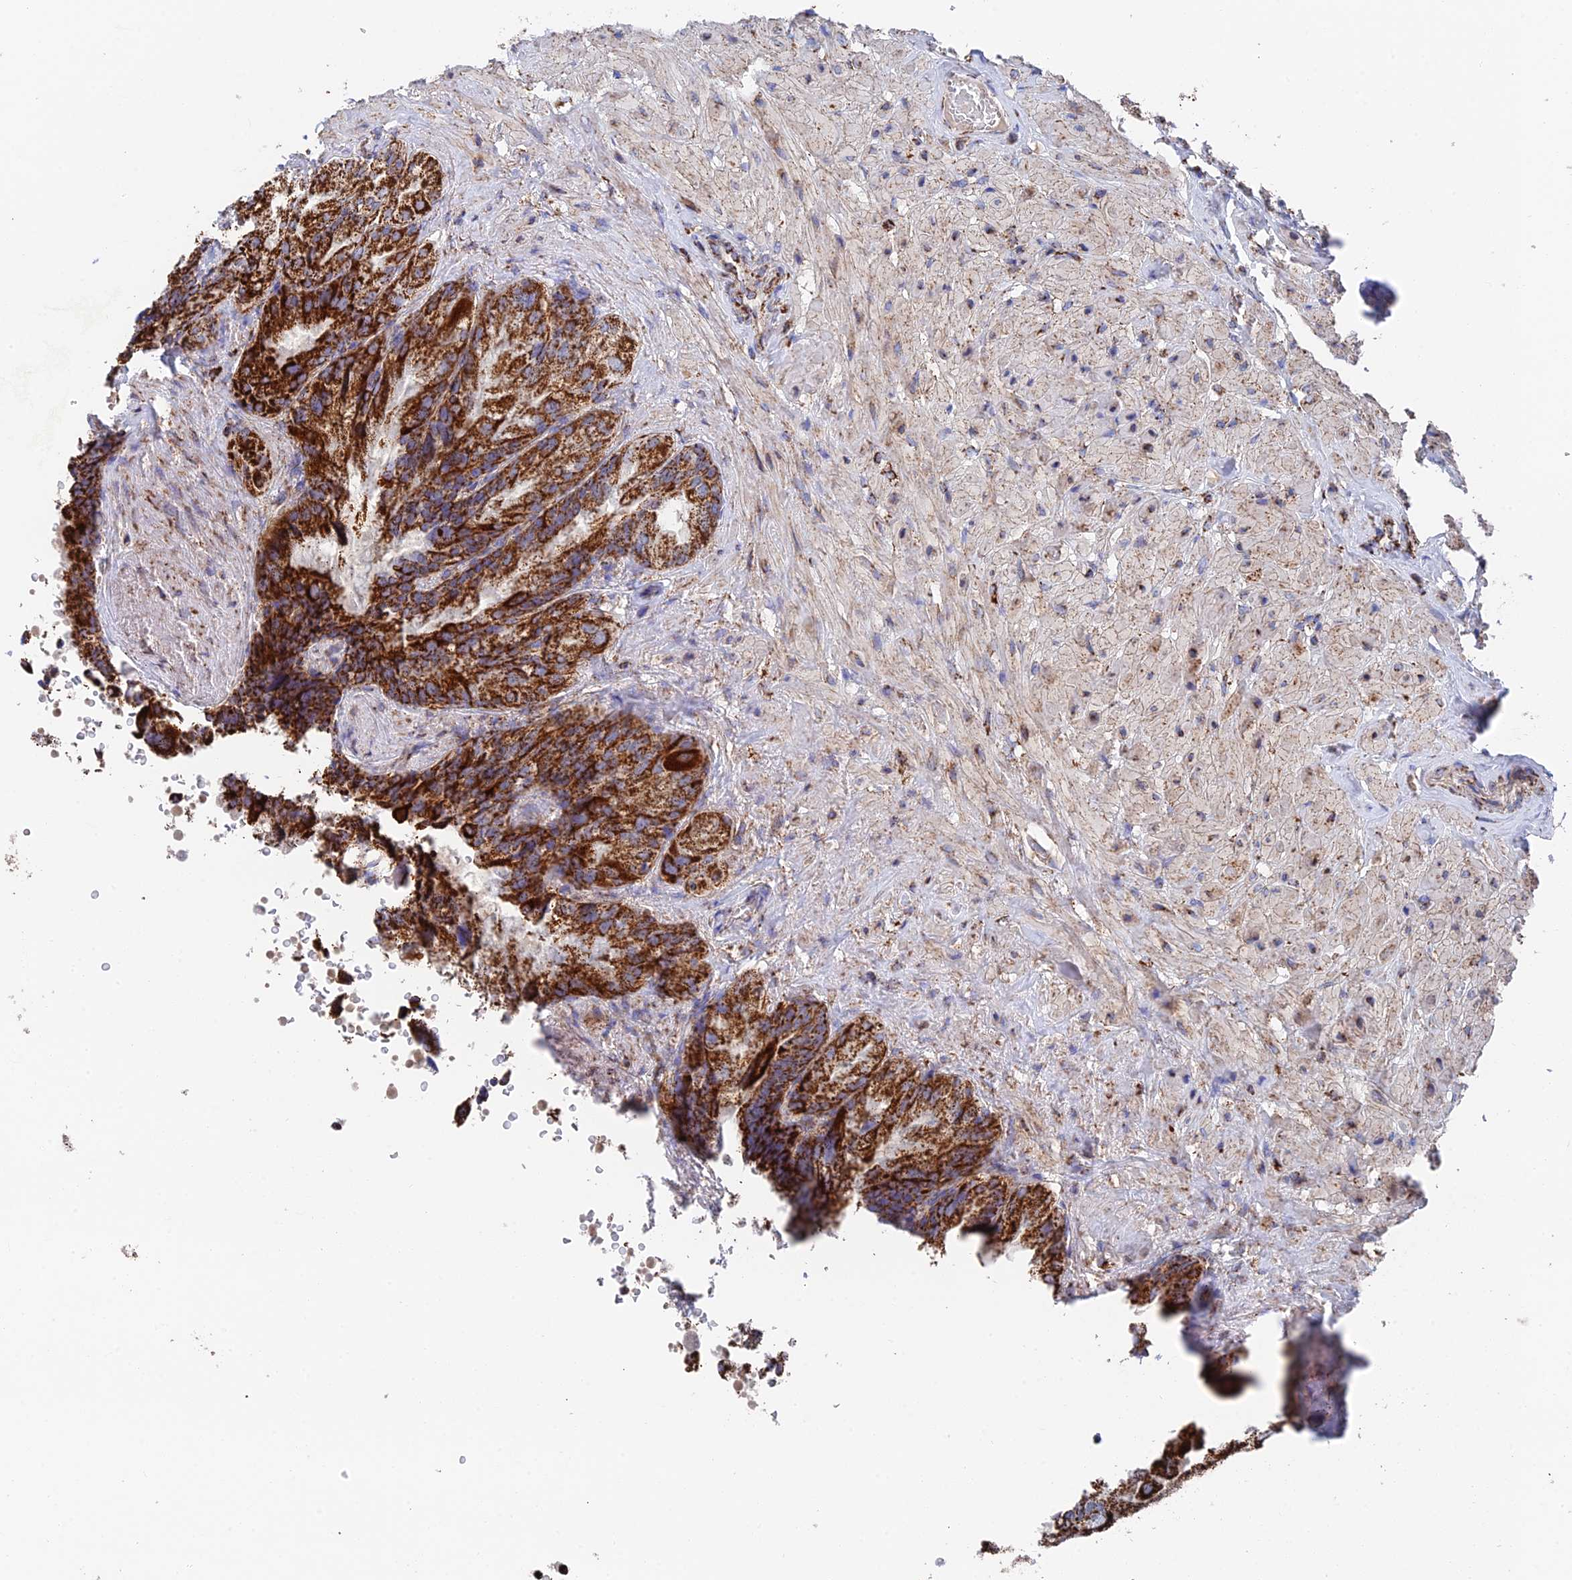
{"staining": {"intensity": "strong", "quantity": ">75%", "location": "cytoplasmic/membranous"}, "tissue": "seminal vesicle", "cell_type": "Glandular cells", "image_type": "normal", "snomed": [{"axis": "morphology", "description": "Normal tissue, NOS"}, {"axis": "topography", "description": "Seminal veicle"}, {"axis": "topography", "description": "Peripheral nerve tissue"}], "caption": "Strong cytoplasmic/membranous positivity is appreciated in about >75% of glandular cells in normal seminal vesicle.", "gene": "HAUS8", "patient": {"sex": "male", "age": 63}}